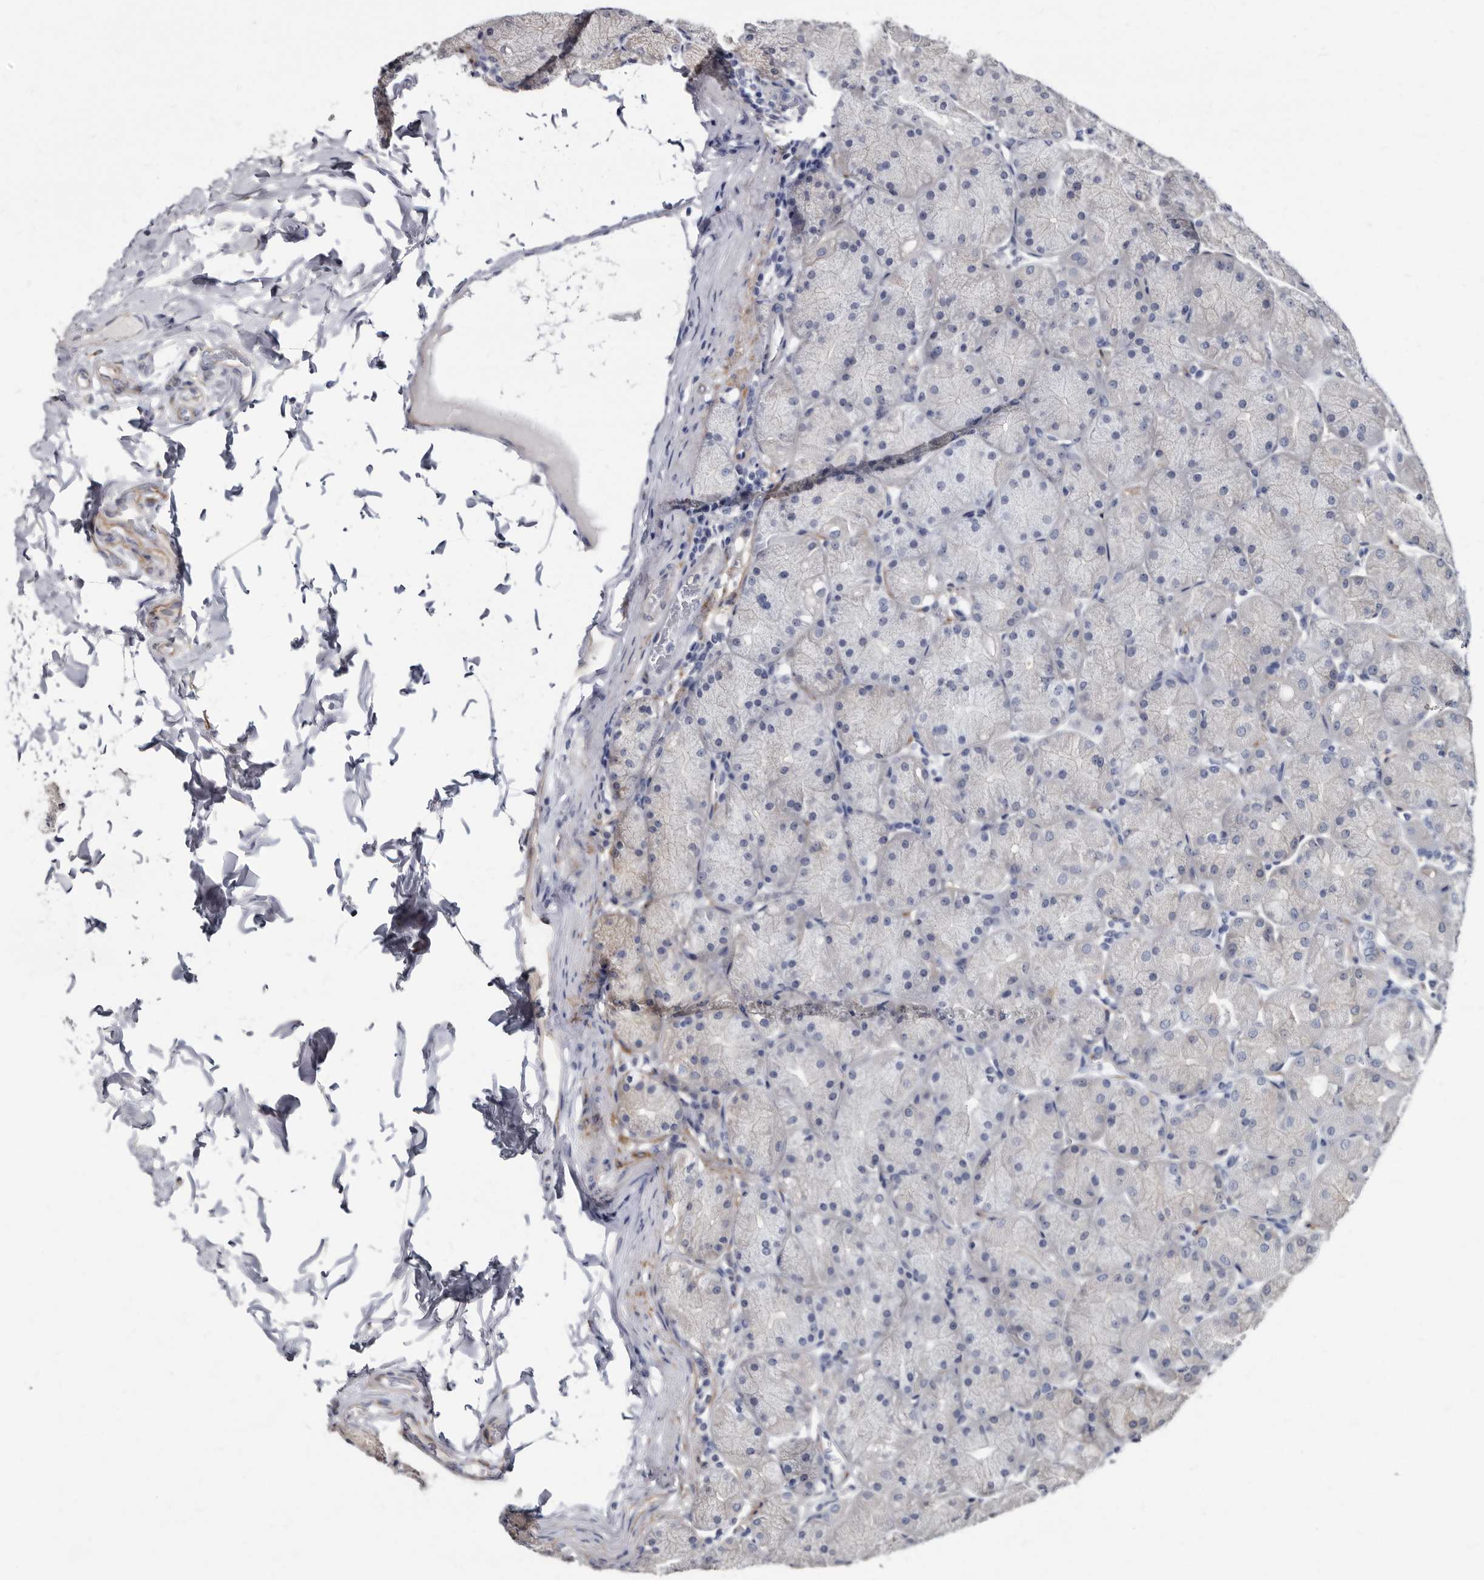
{"staining": {"intensity": "negative", "quantity": "none", "location": "none"}, "tissue": "stomach", "cell_type": "Glandular cells", "image_type": "normal", "snomed": [{"axis": "morphology", "description": "Normal tissue, NOS"}, {"axis": "topography", "description": "Stomach, upper"}], "caption": "IHC of unremarkable human stomach shows no expression in glandular cells.", "gene": "KCTD20", "patient": {"sex": "female", "age": 56}}